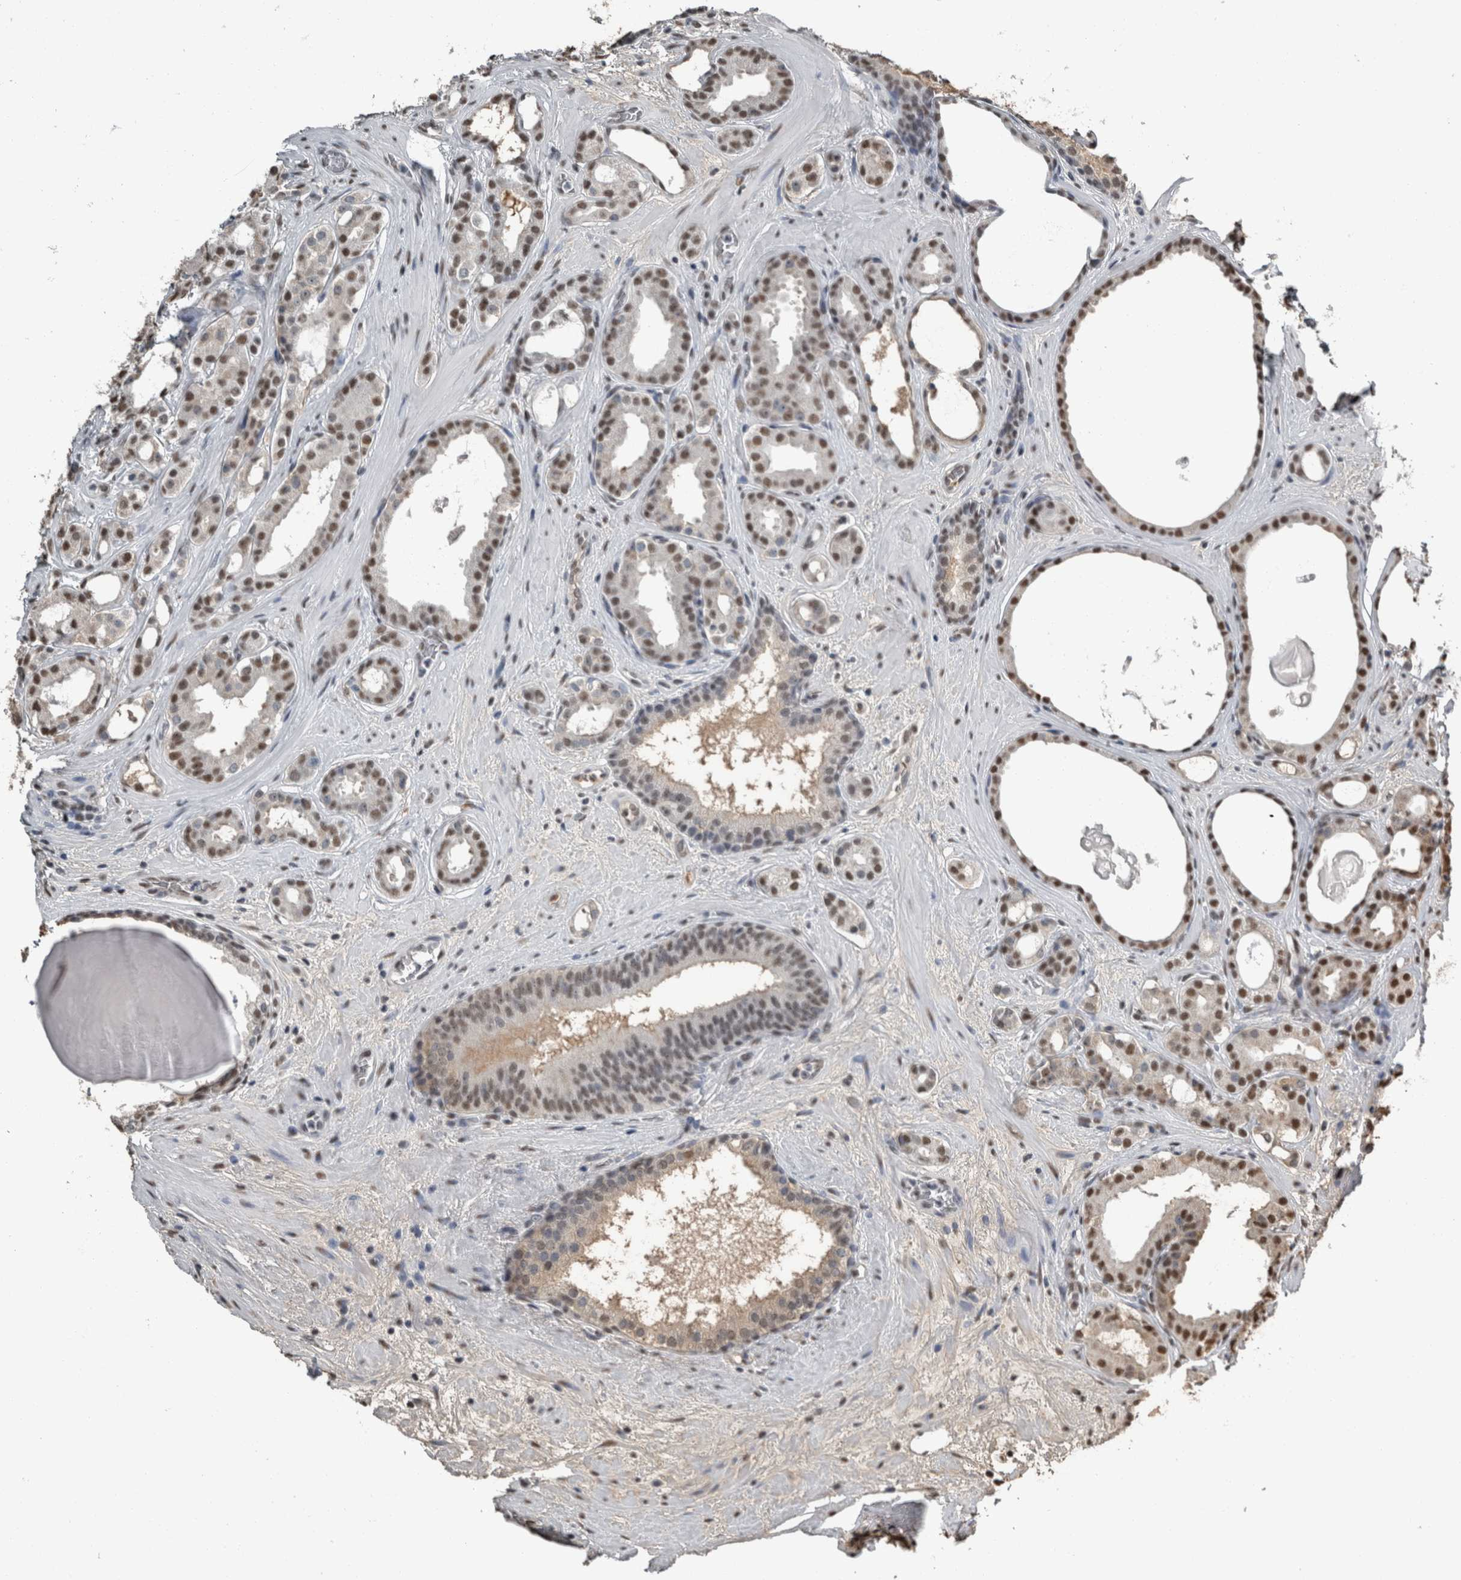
{"staining": {"intensity": "moderate", "quantity": ">75%", "location": "nuclear"}, "tissue": "prostate cancer", "cell_type": "Tumor cells", "image_type": "cancer", "snomed": [{"axis": "morphology", "description": "Adenocarcinoma, High grade"}, {"axis": "topography", "description": "Prostate"}], "caption": "Prostate cancer (high-grade adenocarcinoma) tissue shows moderate nuclear positivity in about >75% of tumor cells, visualized by immunohistochemistry.", "gene": "TGS1", "patient": {"sex": "male", "age": 60}}